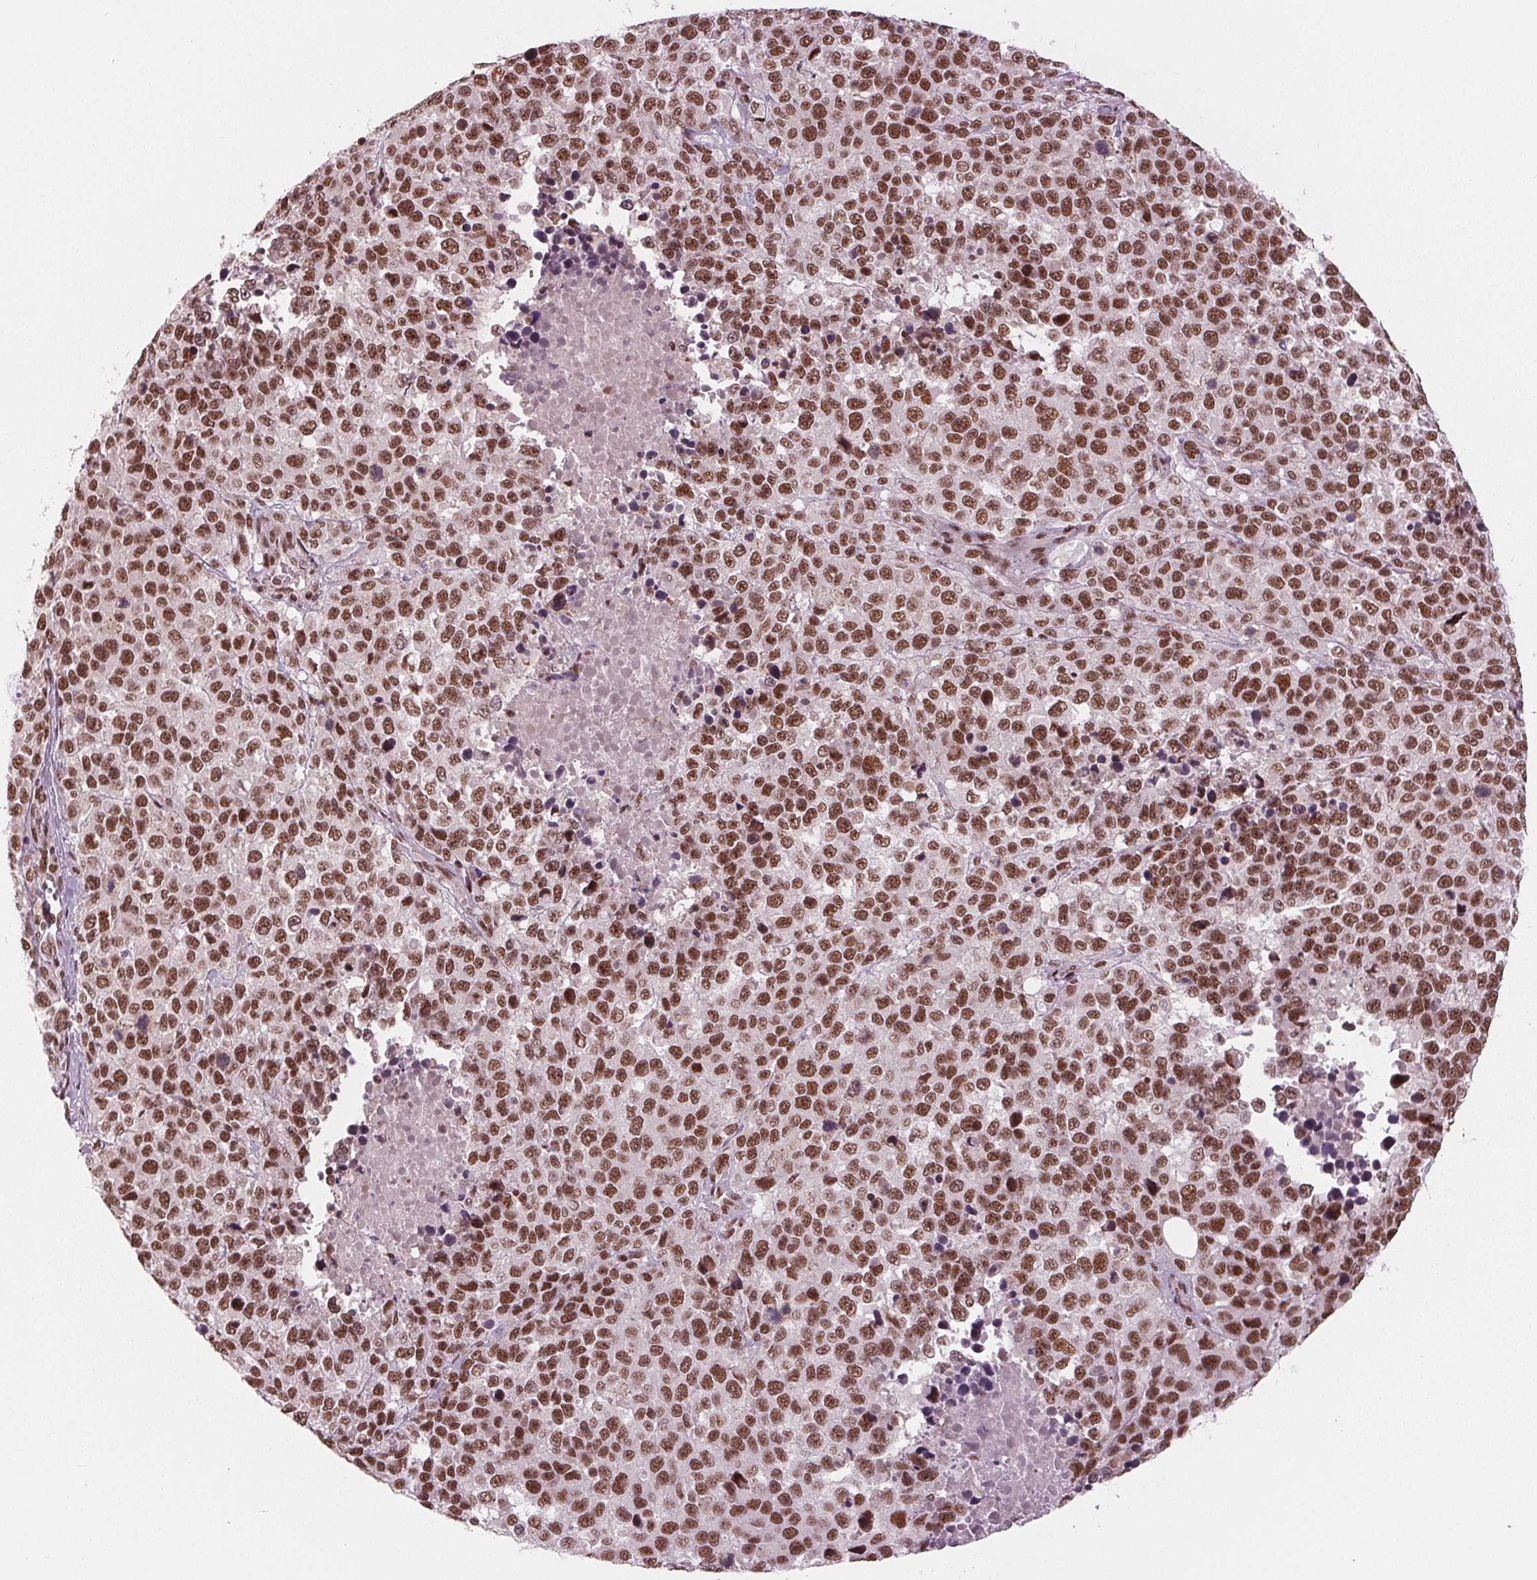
{"staining": {"intensity": "strong", "quantity": ">75%", "location": "nuclear"}, "tissue": "melanoma", "cell_type": "Tumor cells", "image_type": "cancer", "snomed": [{"axis": "morphology", "description": "Malignant melanoma, Metastatic site"}, {"axis": "topography", "description": "Skin"}], "caption": "Immunohistochemical staining of melanoma shows high levels of strong nuclear protein expression in approximately >75% of tumor cells. The staining was performed using DAB (3,3'-diaminobenzidine) to visualize the protein expression in brown, while the nuclei were stained in blue with hematoxylin (Magnification: 20x).", "gene": "LSM2", "patient": {"sex": "male", "age": 84}}